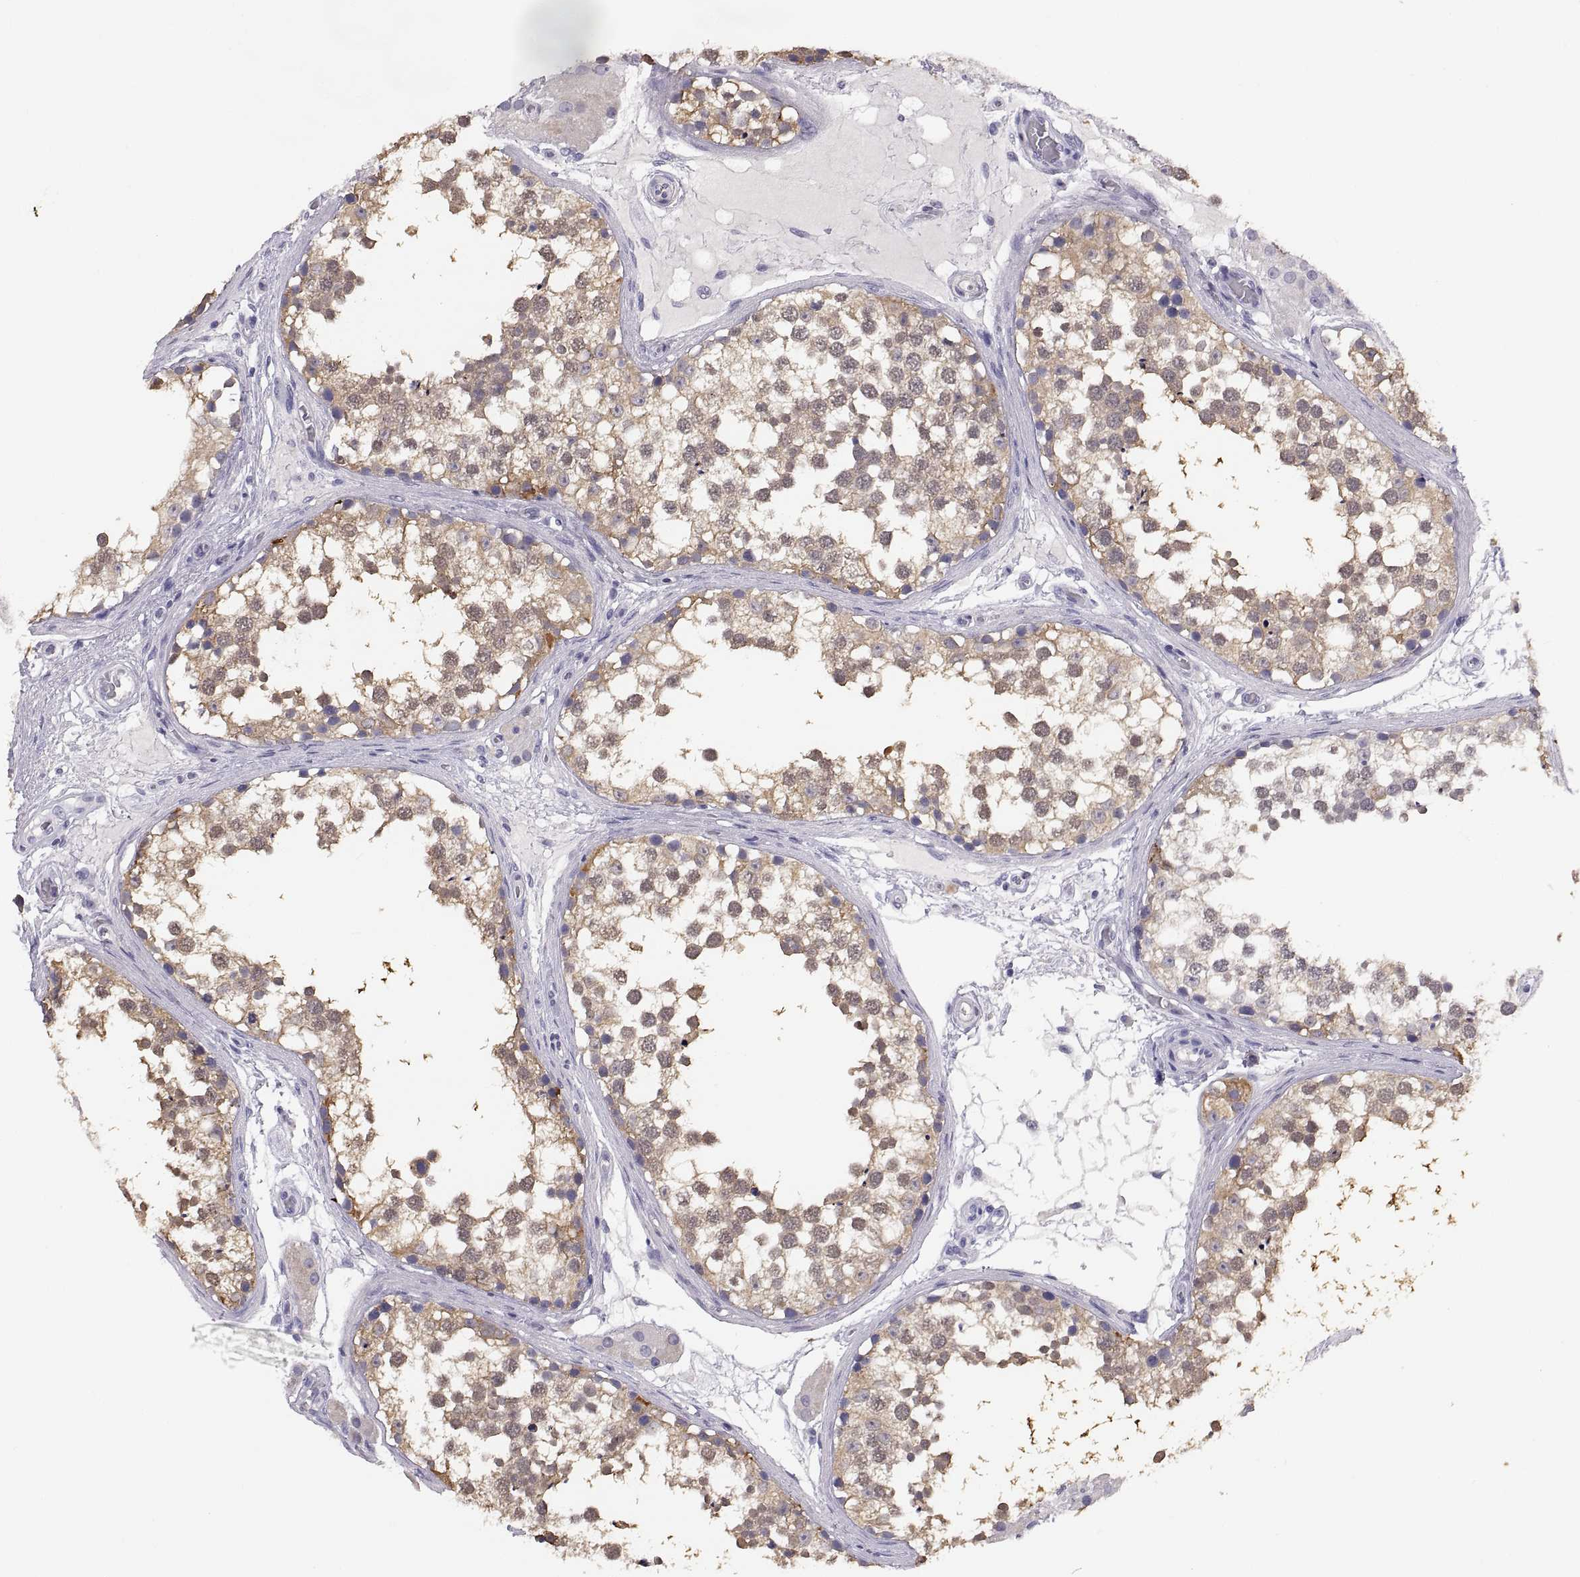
{"staining": {"intensity": "moderate", "quantity": ">75%", "location": "cytoplasmic/membranous"}, "tissue": "testis", "cell_type": "Cells in seminiferous ducts", "image_type": "normal", "snomed": [{"axis": "morphology", "description": "Normal tissue, NOS"}, {"axis": "morphology", "description": "Seminoma, NOS"}, {"axis": "topography", "description": "Testis"}], "caption": "Protein expression analysis of benign testis demonstrates moderate cytoplasmic/membranous staining in about >75% of cells in seminiferous ducts. Ihc stains the protein of interest in brown and the nuclei are stained blue.", "gene": "STRC", "patient": {"sex": "male", "age": 65}}